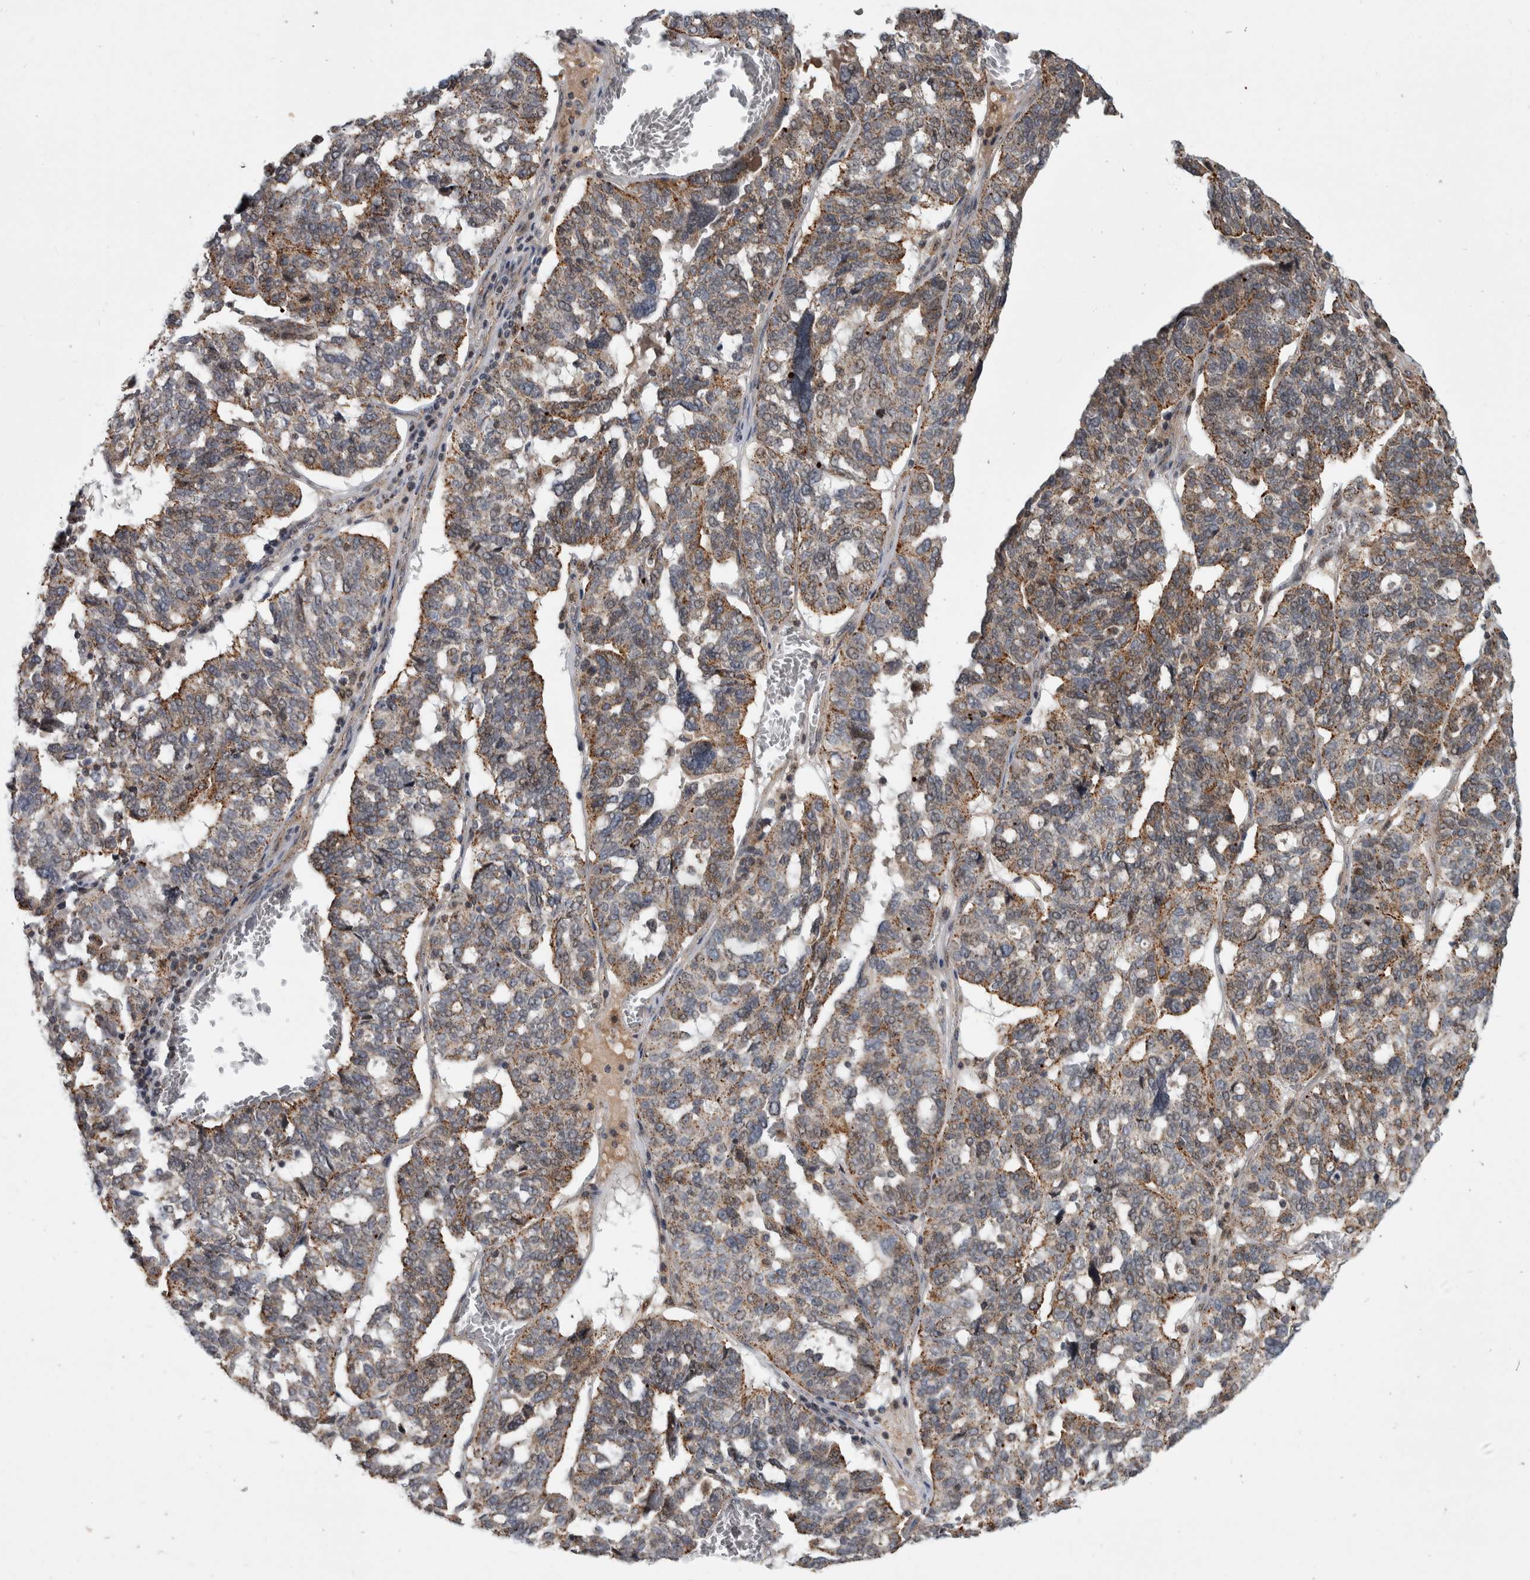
{"staining": {"intensity": "moderate", "quantity": ">75%", "location": "cytoplasmic/membranous"}, "tissue": "ovarian cancer", "cell_type": "Tumor cells", "image_type": "cancer", "snomed": [{"axis": "morphology", "description": "Cystadenocarcinoma, serous, NOS"}, {"axis": "topography", "description": "Ovary"}], "caption": "Immunohistochemistry (IHC) (DAB) staining of ovarian cancer (serous cystadenocarcinoma) reveals moderate cytoplasmic/membranous protein expression in about >75% of tumor cells.", "gene": "MSL1", "patient": {"sex": "female", "age": 59}}